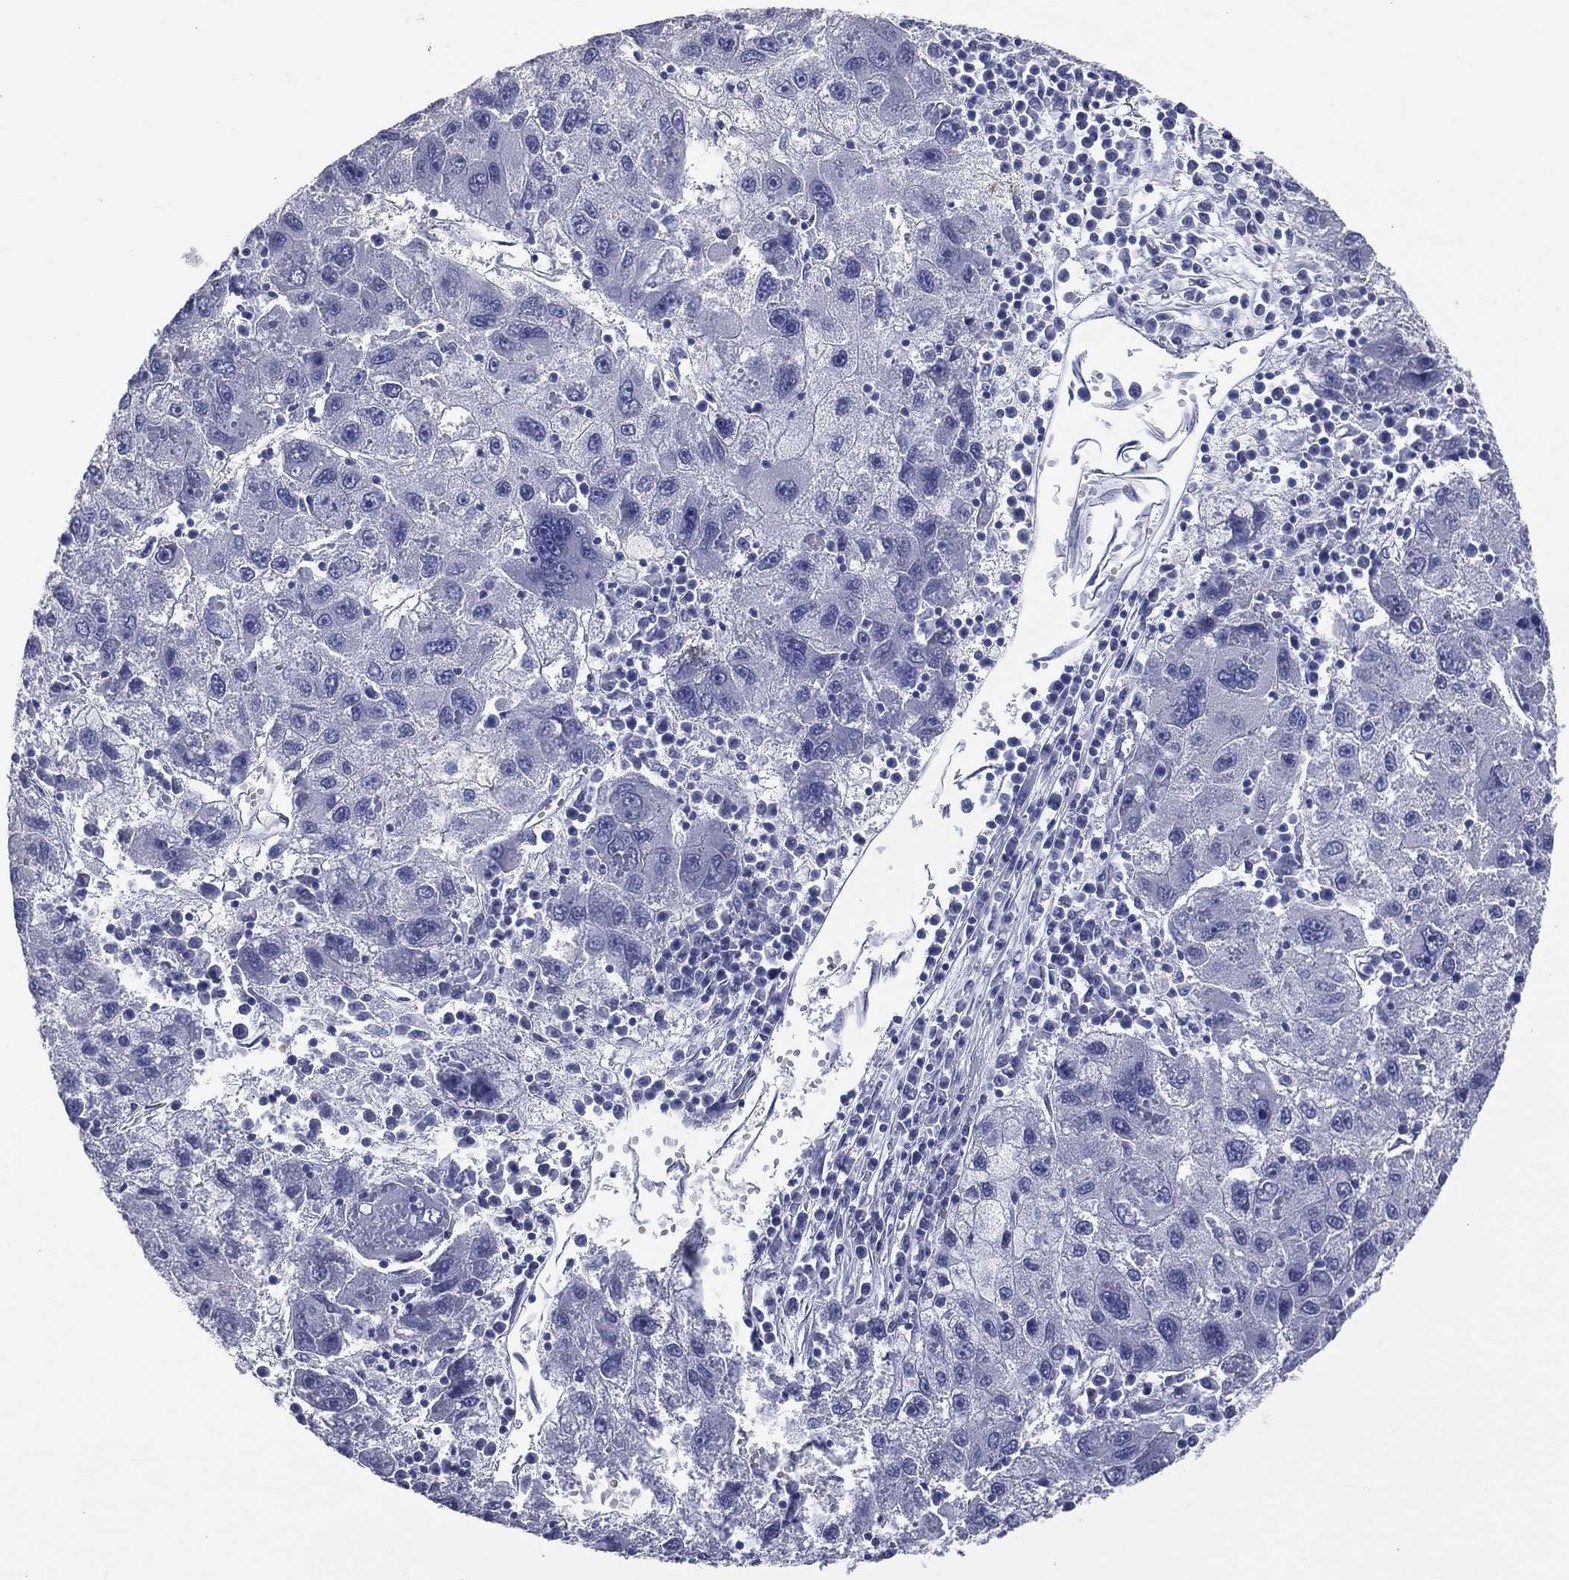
{"staining": {"intensity": "negative", "quantity": "none", "location": "none"}, "tissue": "liver cancer", "cell_type": "Tumor cells", "image_type": "cancer", "snomed": [{"axis": "morphology", "description": "Carcinoma, Hepatocellular, NOS"}, {"axis": "topography", "description": "Liver"}], "caption": "Tumor cells show no significant positivity in hepatocellular carcinoma (liver).", "gene": "MLN", "patient": {"sex": "male", "age": 75}}